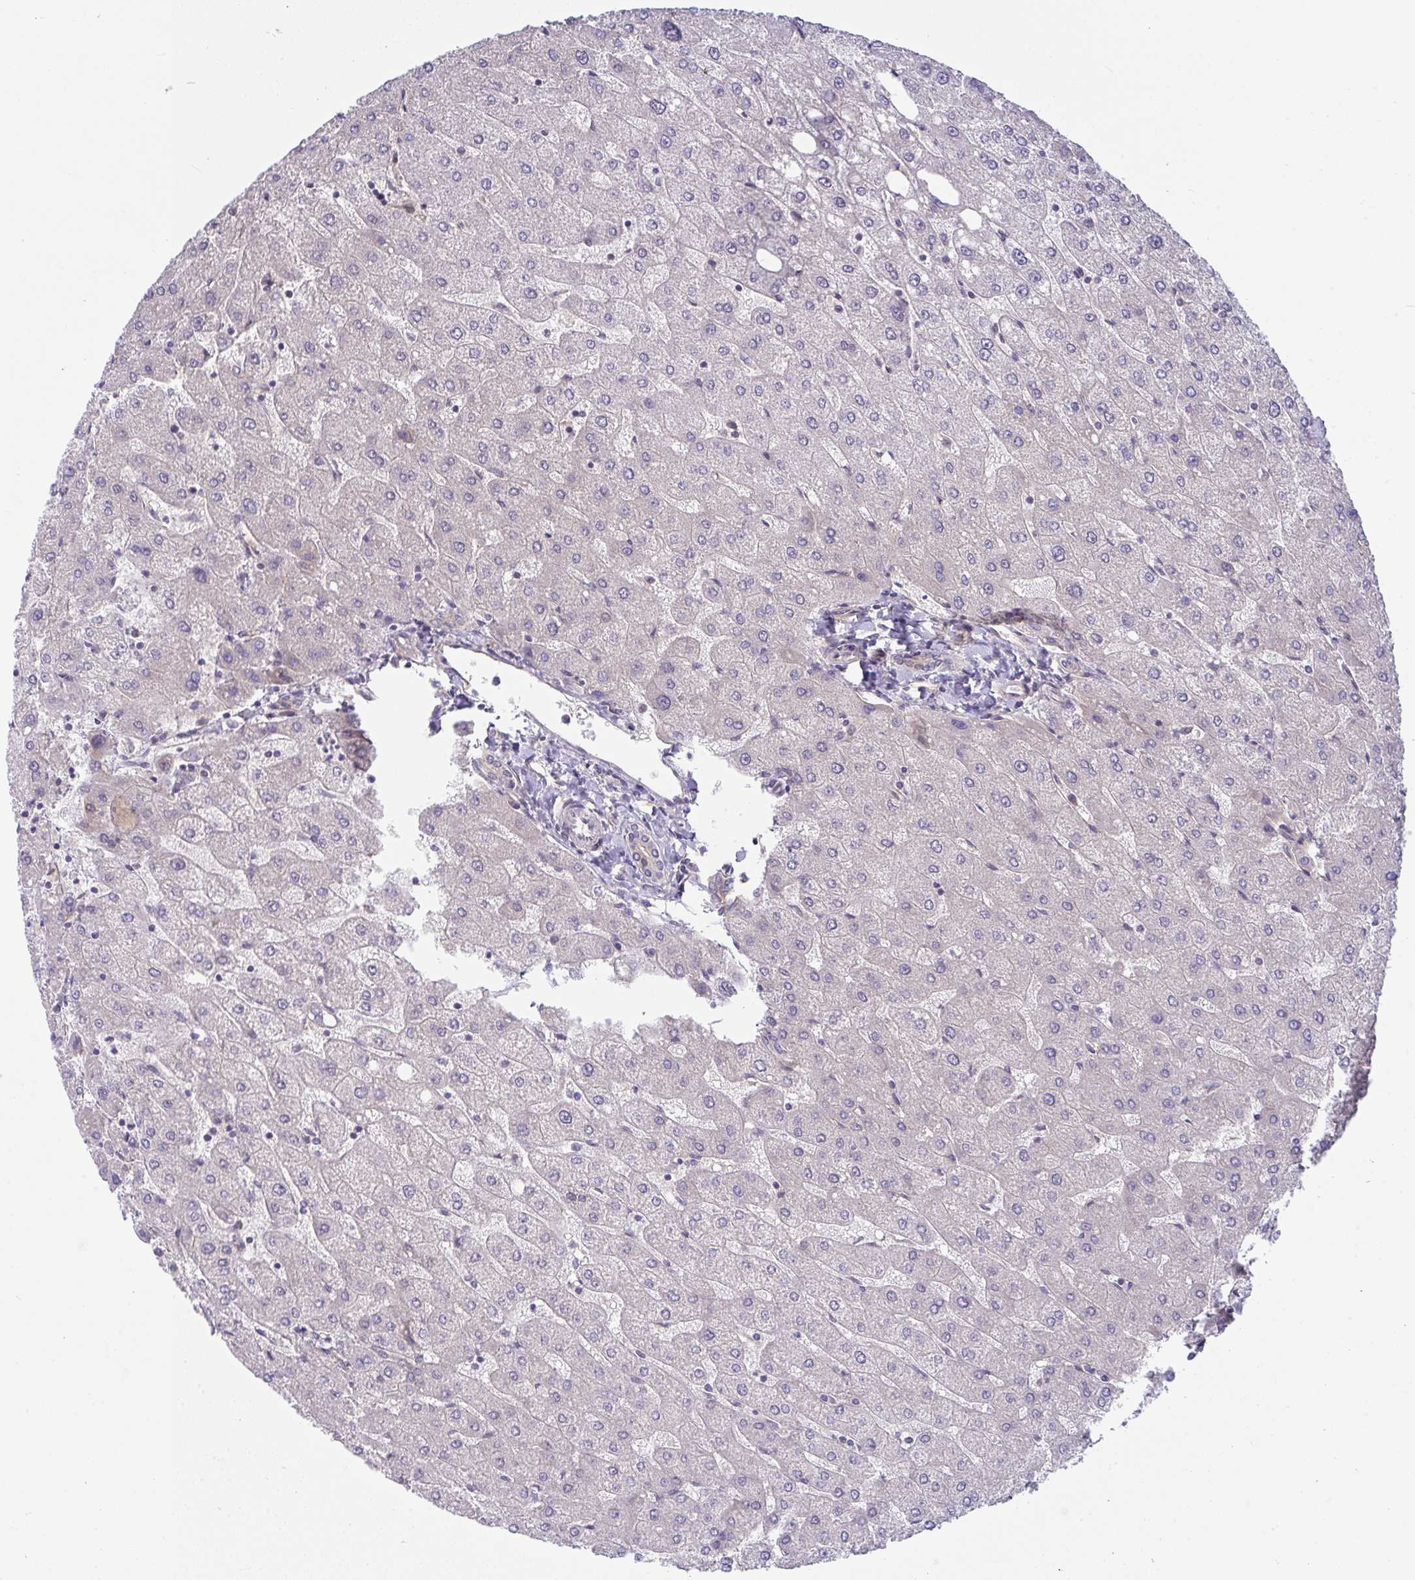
{"staining": {"intensity": "negative", "quantity": "none", "location": "none"}, "tissue": "liver", "cell_type": "Cholangiocytes", "image_type": "normal", "snomed": [{"axis": "morphology", "description": "Normal tissue, NOS"}, {"axis": "topography", "description": "Liver"}], "caption": "Histopathology image shows no significant protein positivity in cholangiocytes of benign liver.", "gene": "CASP9", "patient": {"sex": "male", "age": 67}}